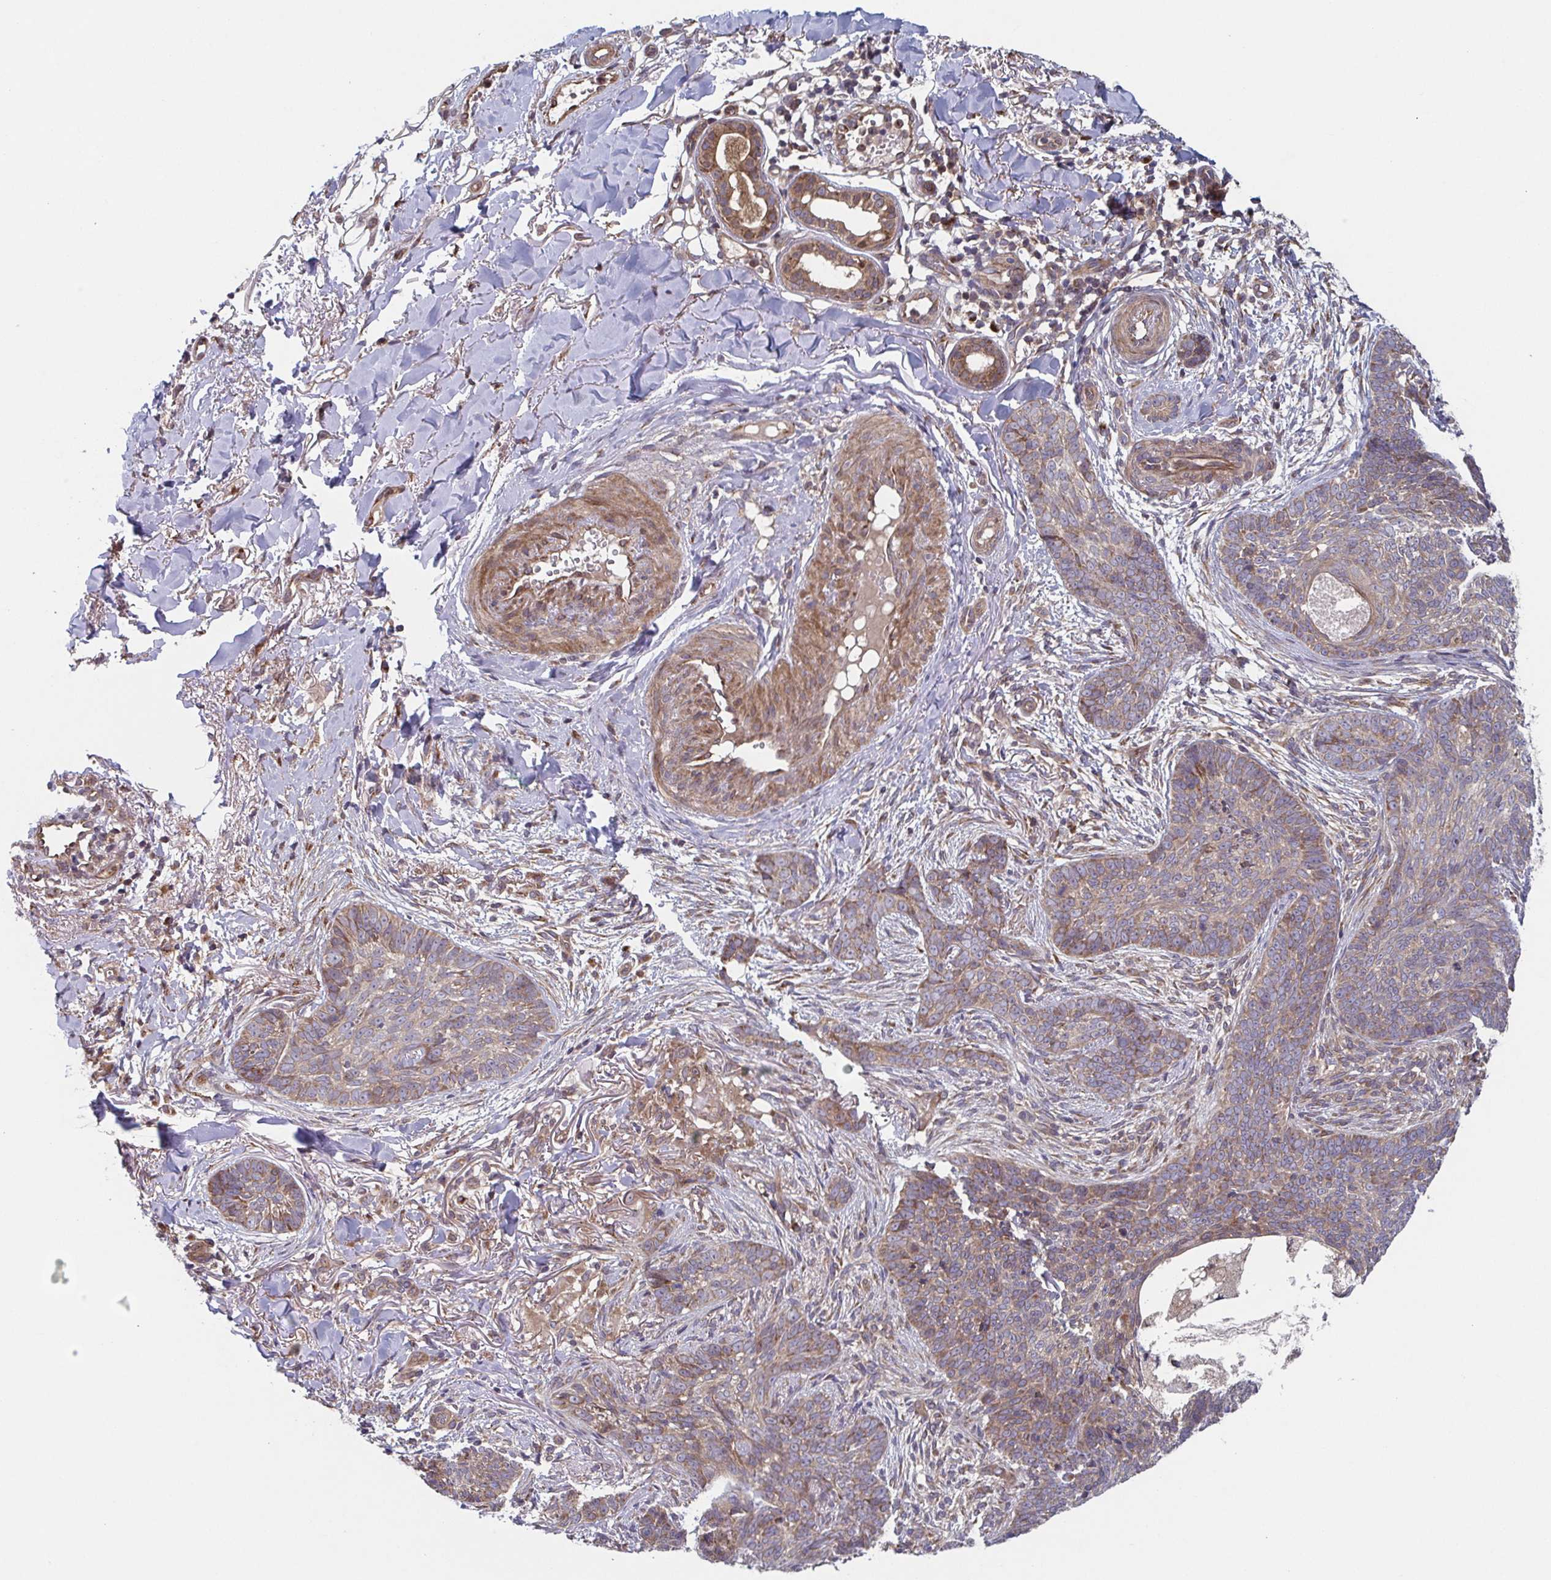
{"staining": {"intensity": "weak", "quantity": "25%-75%", "location": "cytoplasmic/membranous"}, "tissue": "skin cancer", "cell_type": "Tumor cells", "image_type": "cancer", "snomed": [{"axis": "morphology", "description": "Basal cell carcinoma"}, {"axis": "topography", "description": "Skin"}, {"axis": "topography", "description": "Skin of face"}], "caption": "Immunohistochemistry (DAB) staining of skin basal cell carcinoma shows weak cytoplasmic/membranous protein staining in about 25%-75% of tumor cells. (IHC, brightfield microscopy, high magnification).", "gene": "COPB1", "patient": {"sex": "male", "age": 88}}